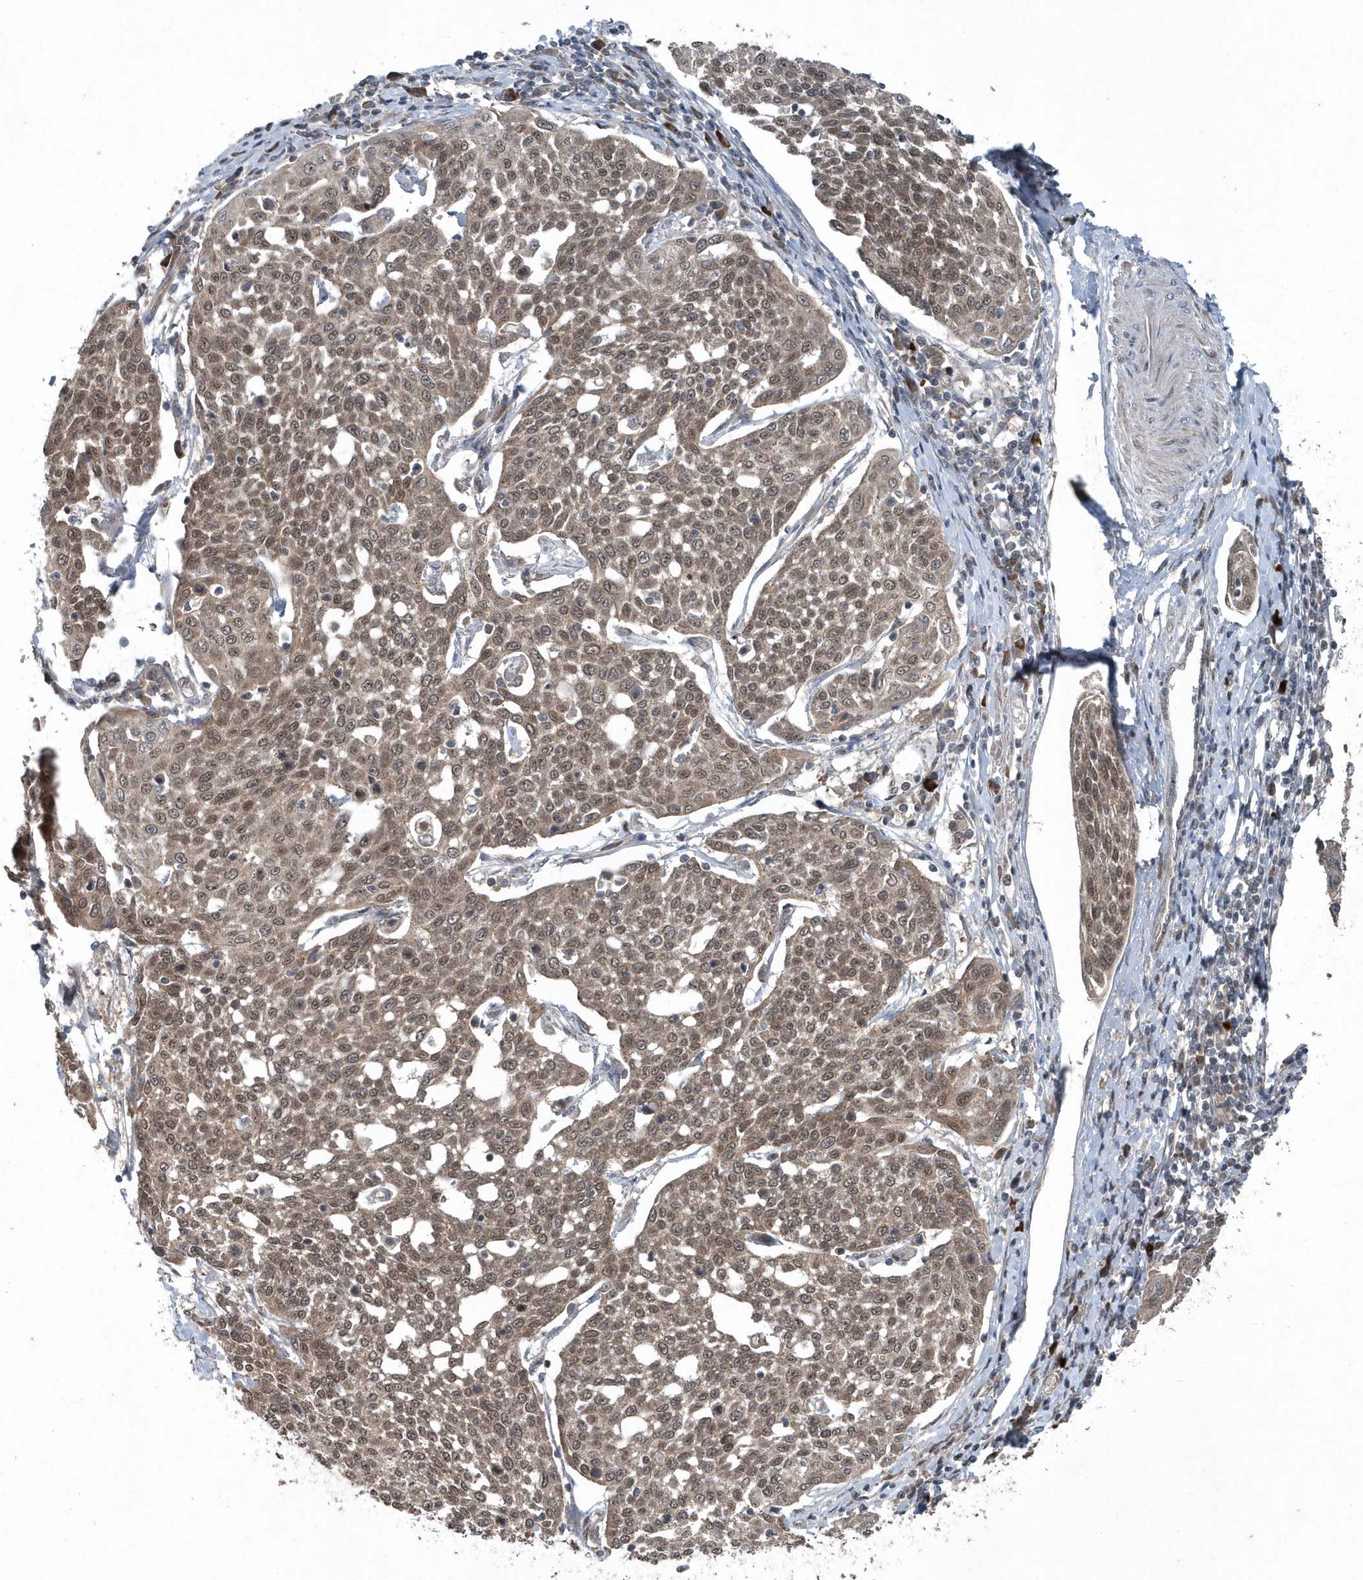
{"staining": {"intensity": "moderate", "quantity": ">75%", "location": "nuclear"}, "tissue": "cervical cancer", "cell_type": "Tumor cells", "image_type": "cancer", "snomed": [{"axis": "morphology", "description": "Squamous cell carcinoma, NOS"}, {"axis": "topography", "description": "Cervix"}], "caption": "Brown immunohistochemical staining in cervical cancer (squamous cell carcinoma) demonstrates moderate nuclear positivity in approximately >75% of tumor cells.", "gene": "QTRT2", "patient": {"sex": "female", "age": 34}}